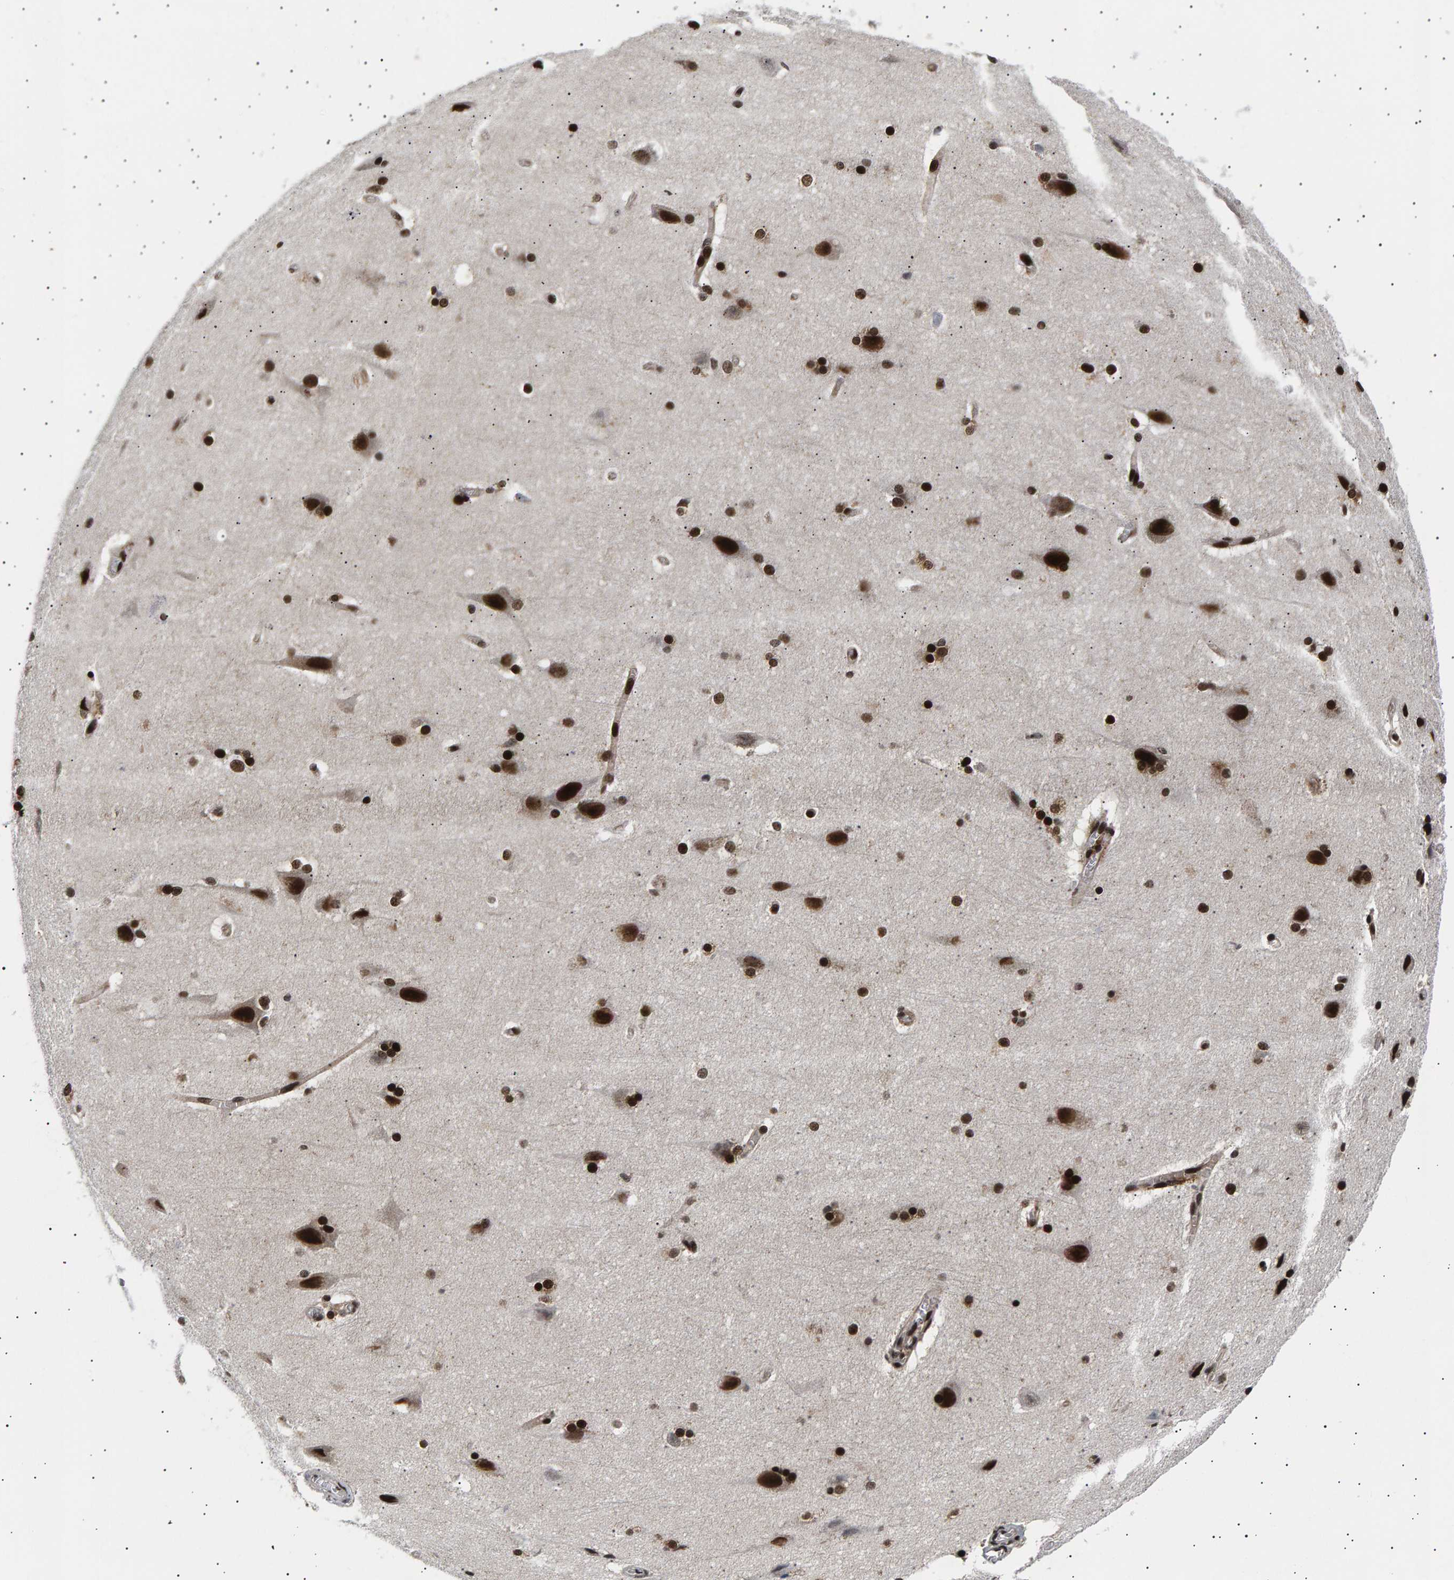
{"staining": {"intensity": "strong", "quantity": ">75%", "location": "nuclear"}, "tissue": "cerebral cortex", "cell_type": "Endothelial cells", "image_type": "normal", "snomed": [{"axis": "morphology", "description": "Normal tissue, NOS"}, {"axis": "topography", "description": "Cerebral cortex"}, {"axis": "topography", "description": "Hippocampus"}], "caption": "Protein staining by immunohistochemistry (IHC) displays strong nuclear positivity in about >75% of endothelial cells in unremarkable cerebral cortex.", "gene": "ANKRD40", "patient": {"sex": "female", "age": 19}}